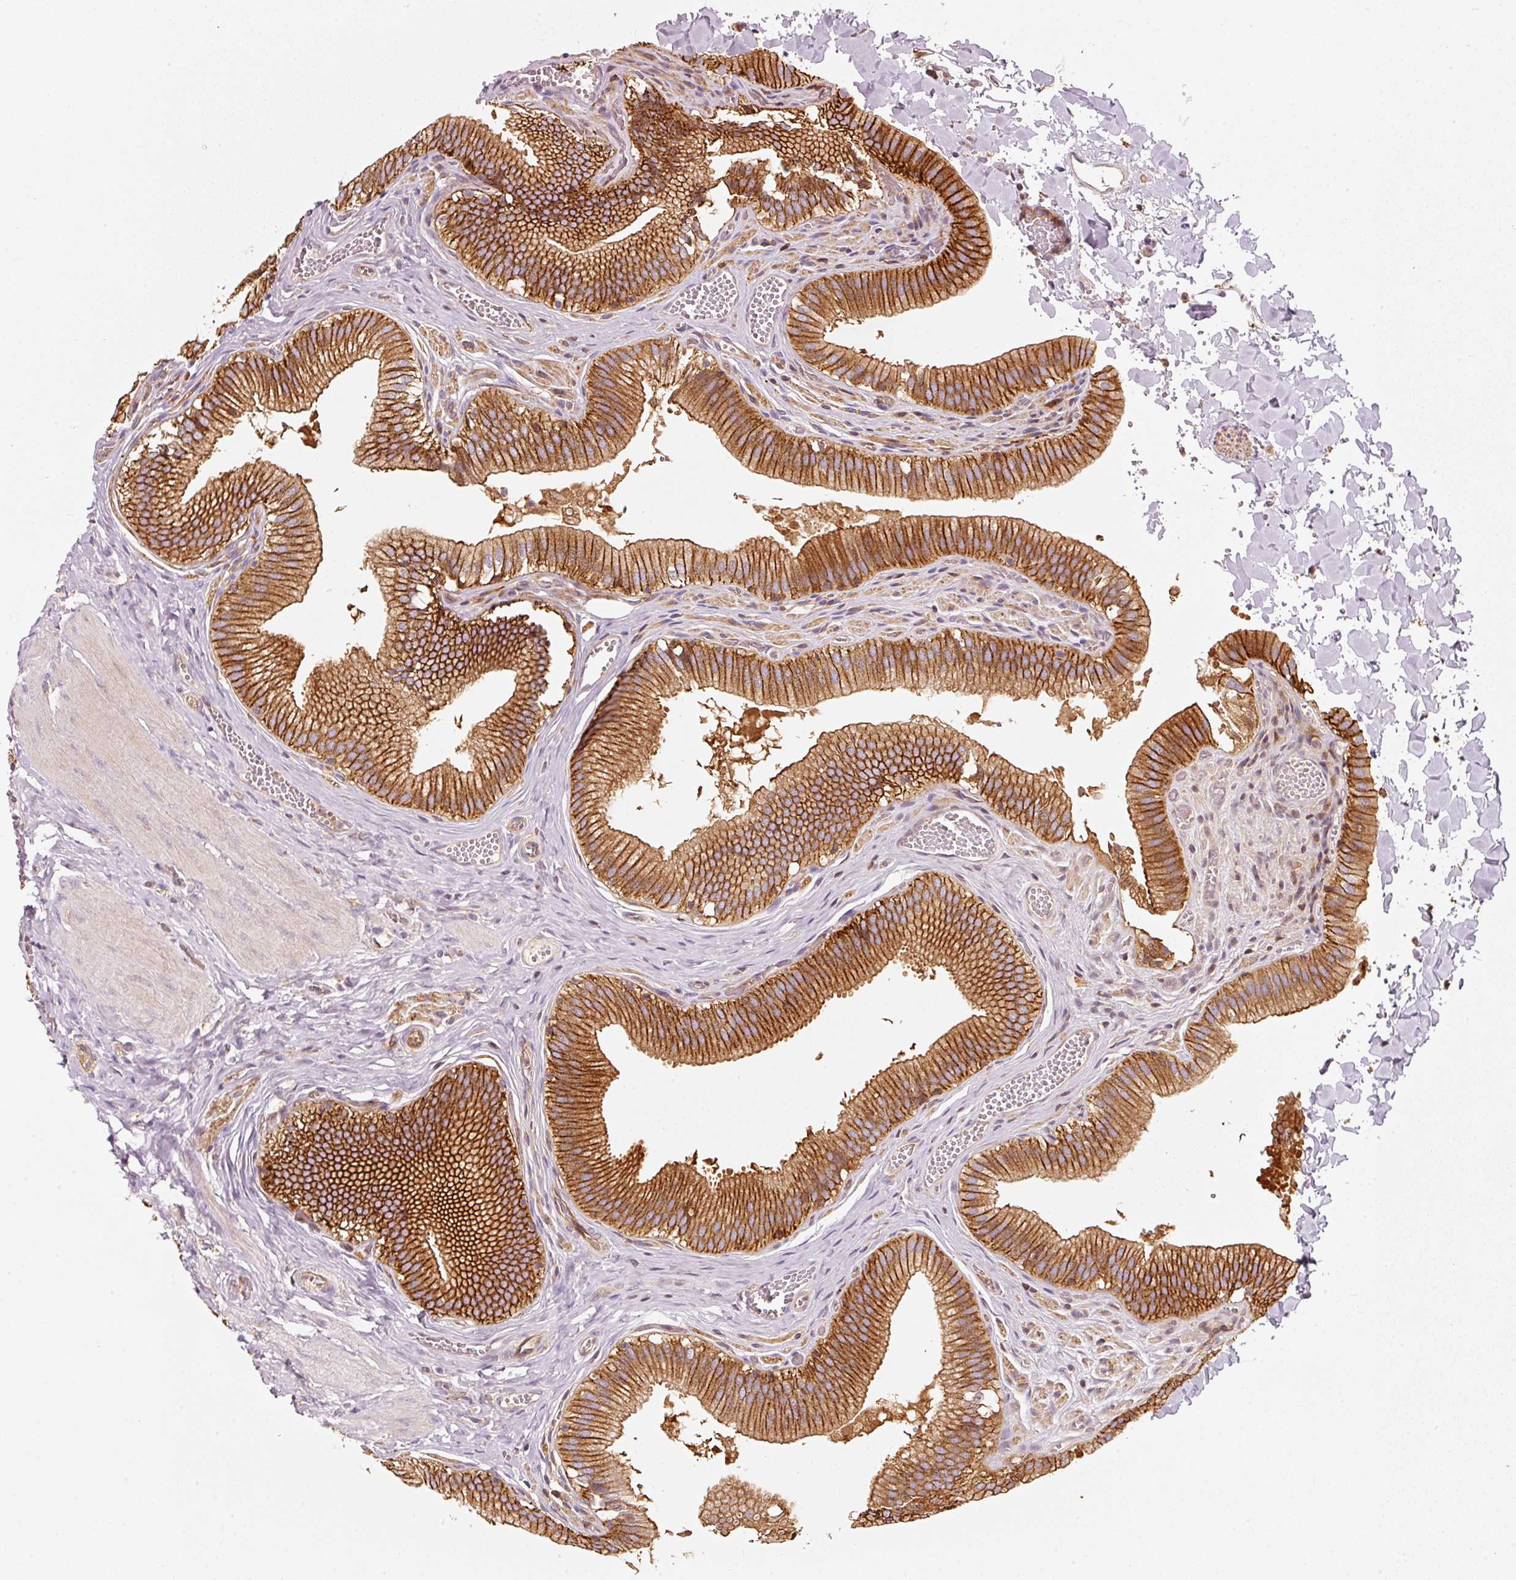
{"staining": {"intensity": "strong", "quantity": ">75%", "location": "cytoplasmic/membranous"}, "tissue": "gallbladder", "cell_type": "Glandular cells", "image_type": "normal", "snomed": [{"axis": "morphology", "description": "Normal tissue, NOS"}, {"axis": "topography", "description": "Gallbladder"}, {"axis": "topography", "description": "Peripheral nerve tissue"}], "caption": "Protein analysis of normal gallbladder exhibits strong cytoplasmic/membranous staining in approximately >75% of glandular cells. (IHC, brightfield microscopy, high magnification).", "gene": "IQGAP2", "patient": {"sex": "male", "age": 17}}